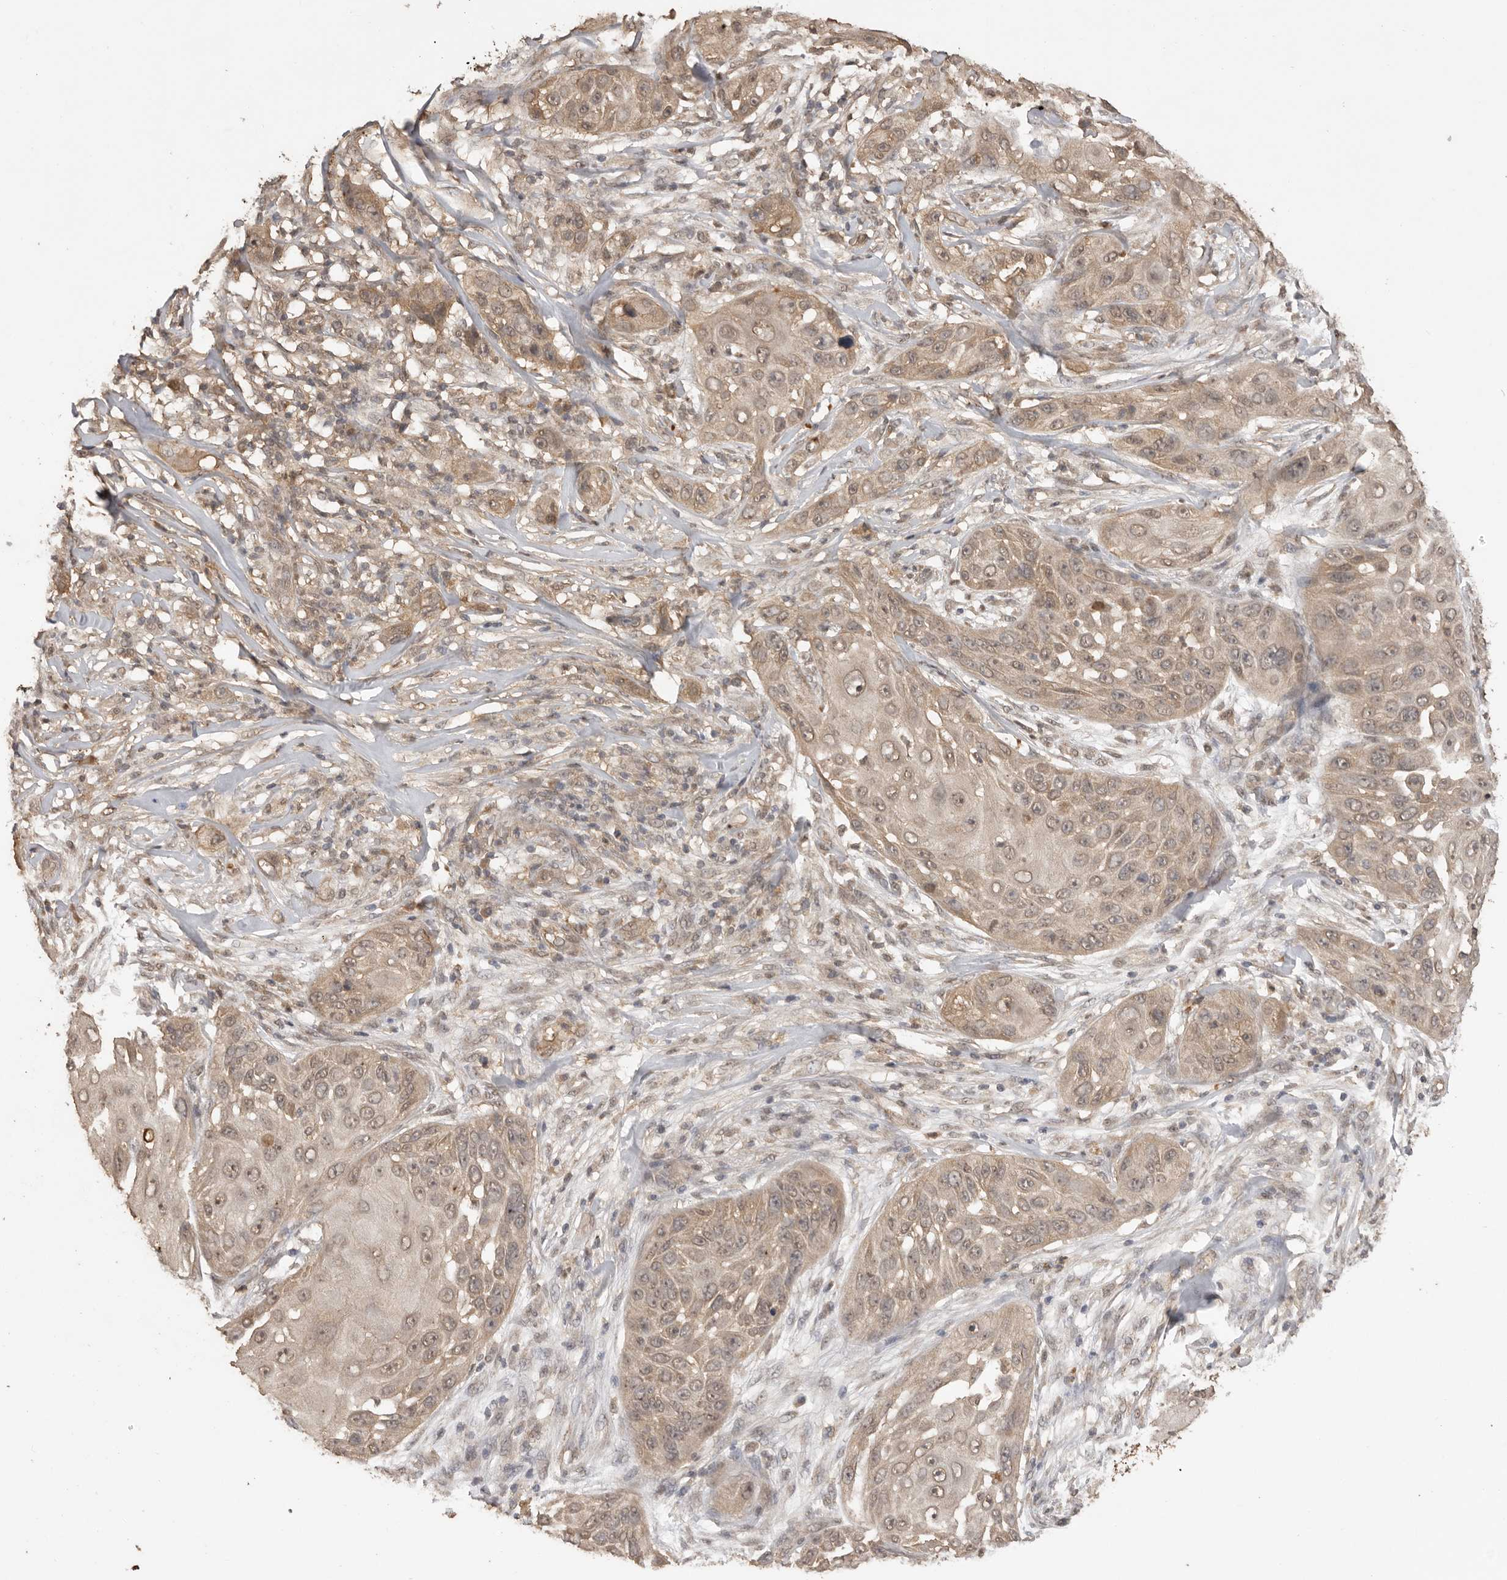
{"staining": {"intensity": "weak", "quantity": ">75%", "location": "cytoplasmic/membranous,nuclear"}, "tissue": "skin cancer", "cell_type": "Tumor cells", "image_type": "cancer", "snomed": [{"axis": "morphology", "description": "Squamous cell carcinoma, NOS"}, {"axis": "topography", "description": "Skin"}], "caption": "Squamous cell carcinoma (skin) was stained to show a protein in brown. There is low levels of weak cytoplasmic/membranous and nuclear positivity in about >75% of tumor cells.", "gene": "JAG2", "patient": {"sex": "female", "age": 44}}